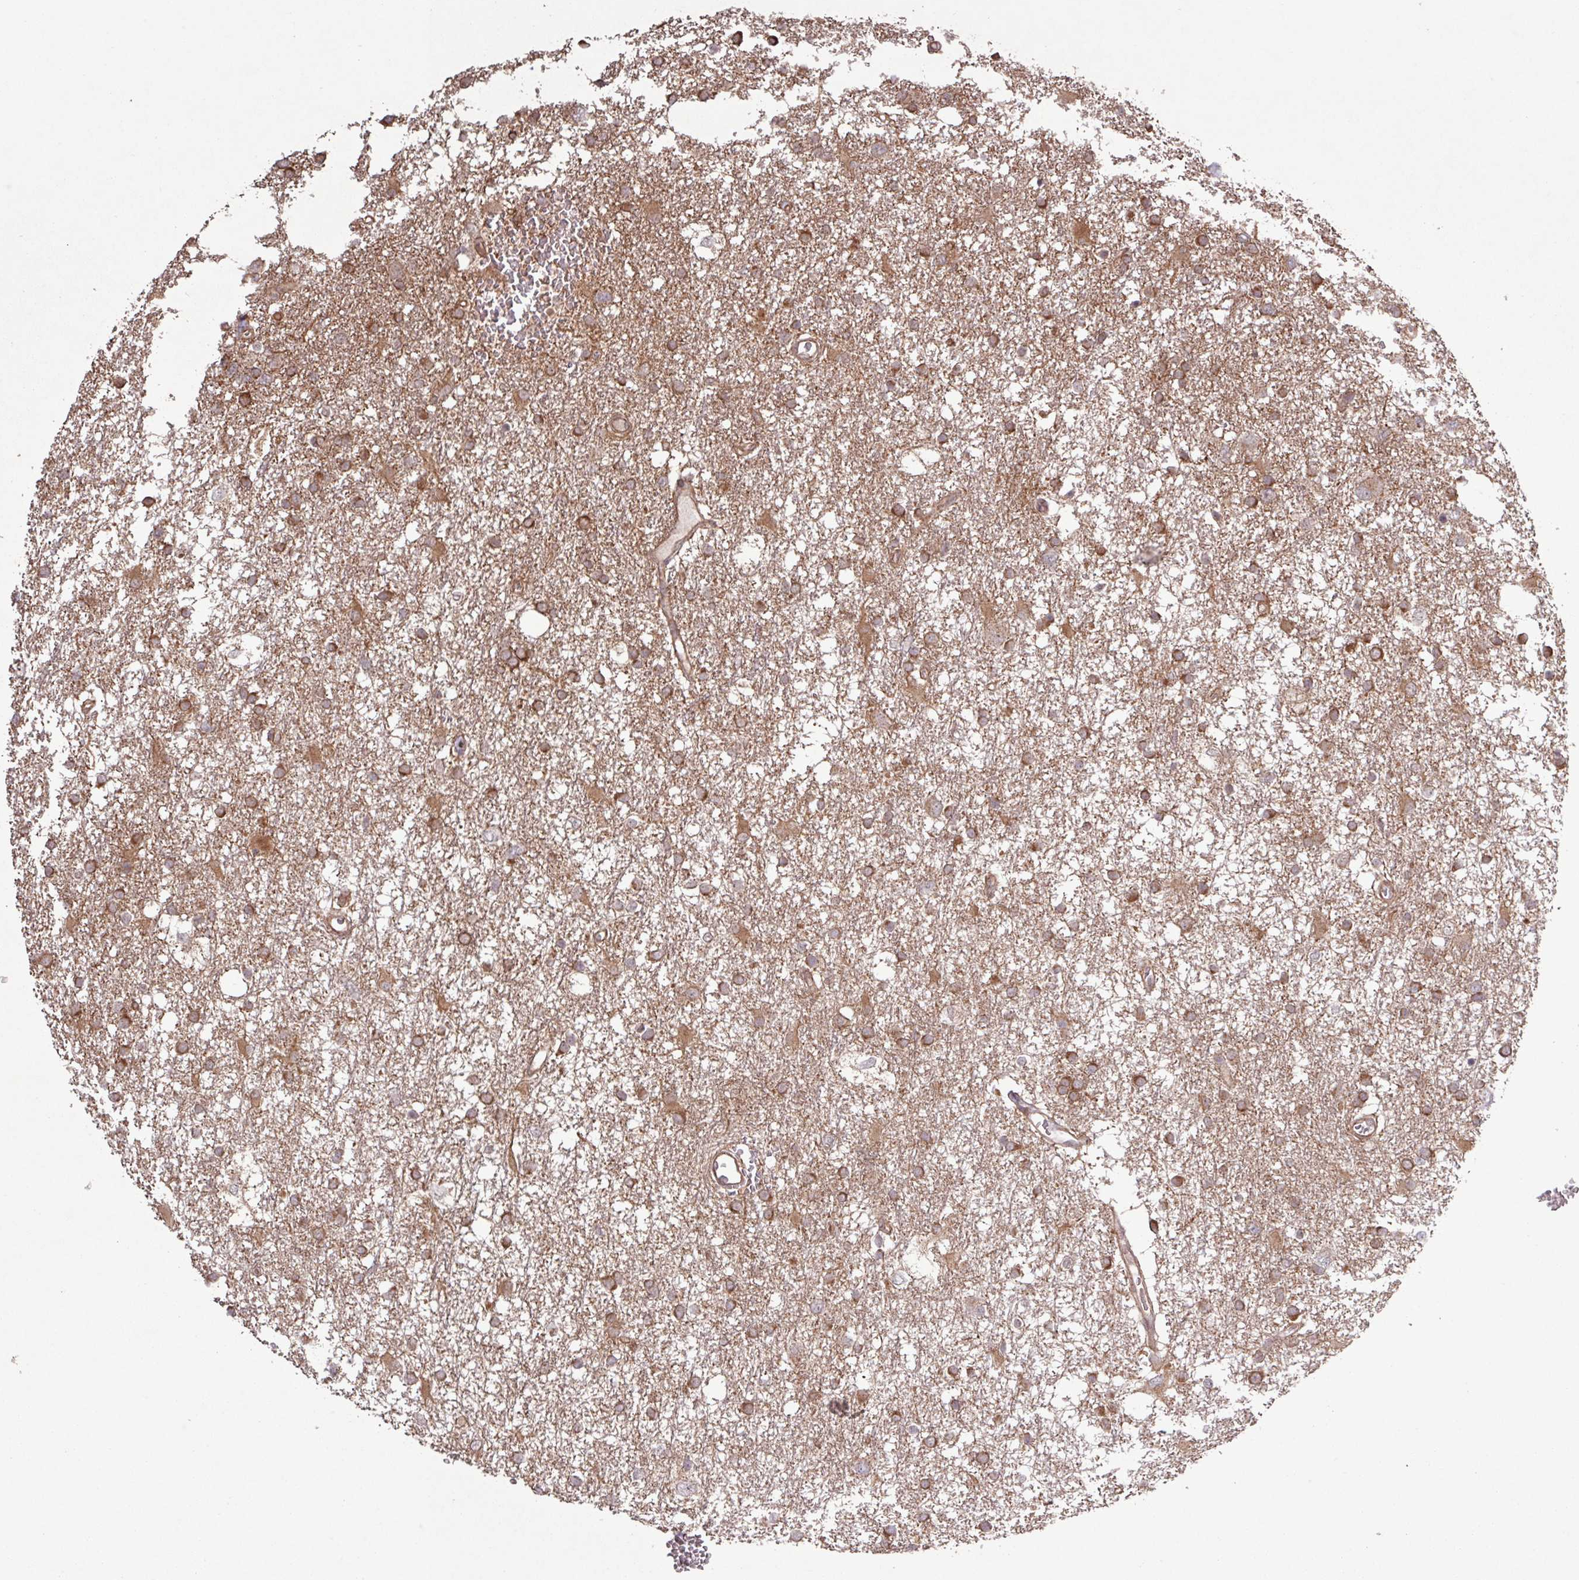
{"staining": {"intensity": "moderate", "quantity": ">75%", "location": "cytoplasmic/membranous"}, "tissue": "glioma", "cell_type": "Tumor cells", "image_type": "cancer", "snomed": [{"axis": "morphology", "description": "Glioma, malignant, High grade"}, {"axis": "topography", "description": "Brain"}], "caption": "This is a histology image of immunohistochemistry staining of malignant glioma (high-grade), which shows moderate staining in the cytoplasmic/membranous of tumor cells.", "gene": "TRABD2A", "patient": {"sex": "male", "age": 61}}